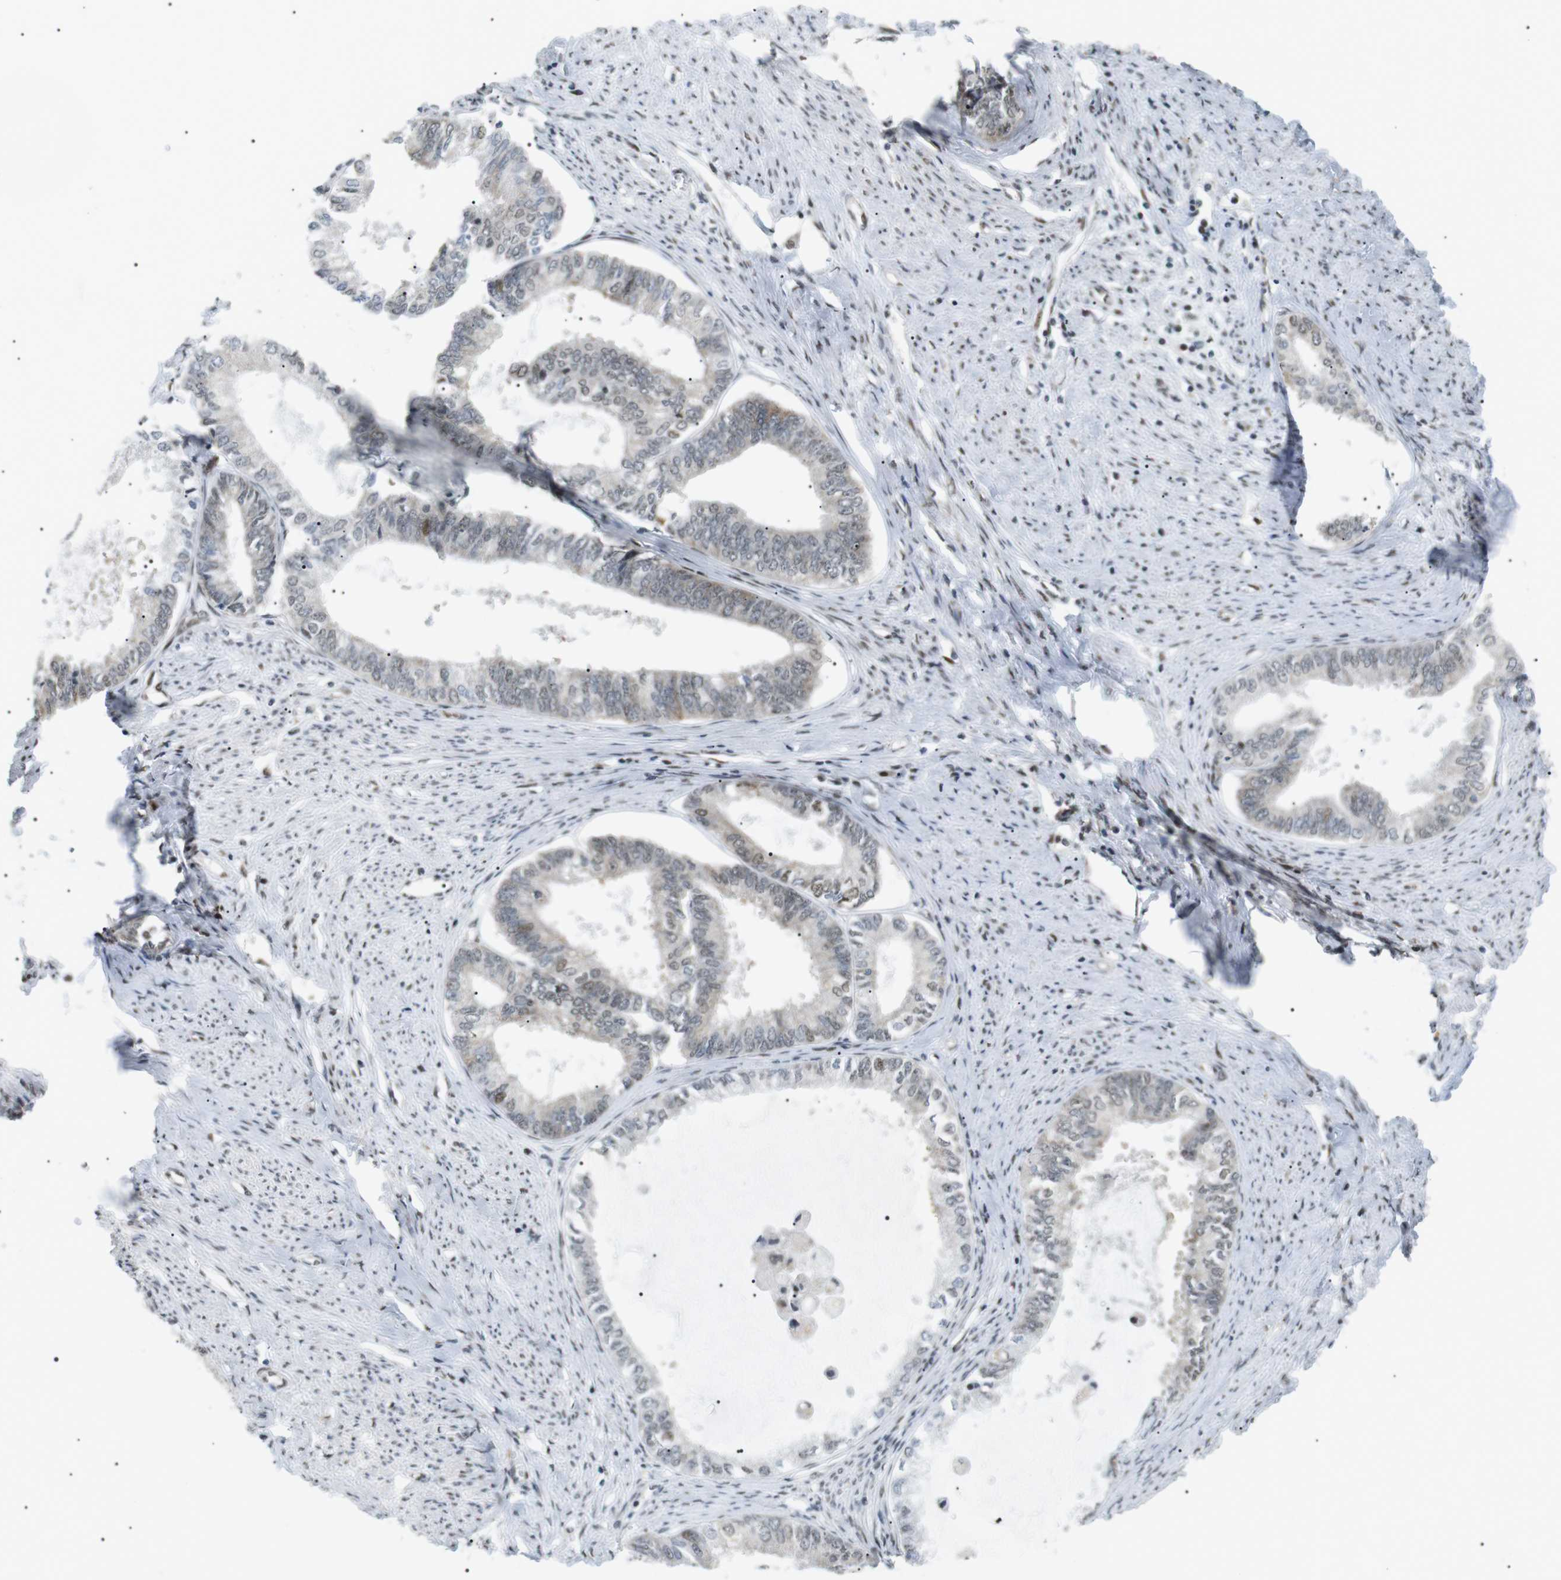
{"staining": {"intensity": "weak", "quantity": "<25%", "location": "cytoplasmic/membranous,nuclear"}, "tissue": "endometrial cancer", "cell_type": "Tumor cells", "image_type": "cancer", "snomed": [{"axis": "morphology", "description": "Adenocarcinoma, NOS"}, {"axis": "topography", "description": "Endometrium"}], "caption": "Tumor cells show no significant positivity in endometrial cancer (adenocarcinoma). (DAB immunohistochemistry visualized using brightfield microscopy, high magnification).", "gene": "CDC27", "patient": {"sex": "female", "age": 86}}